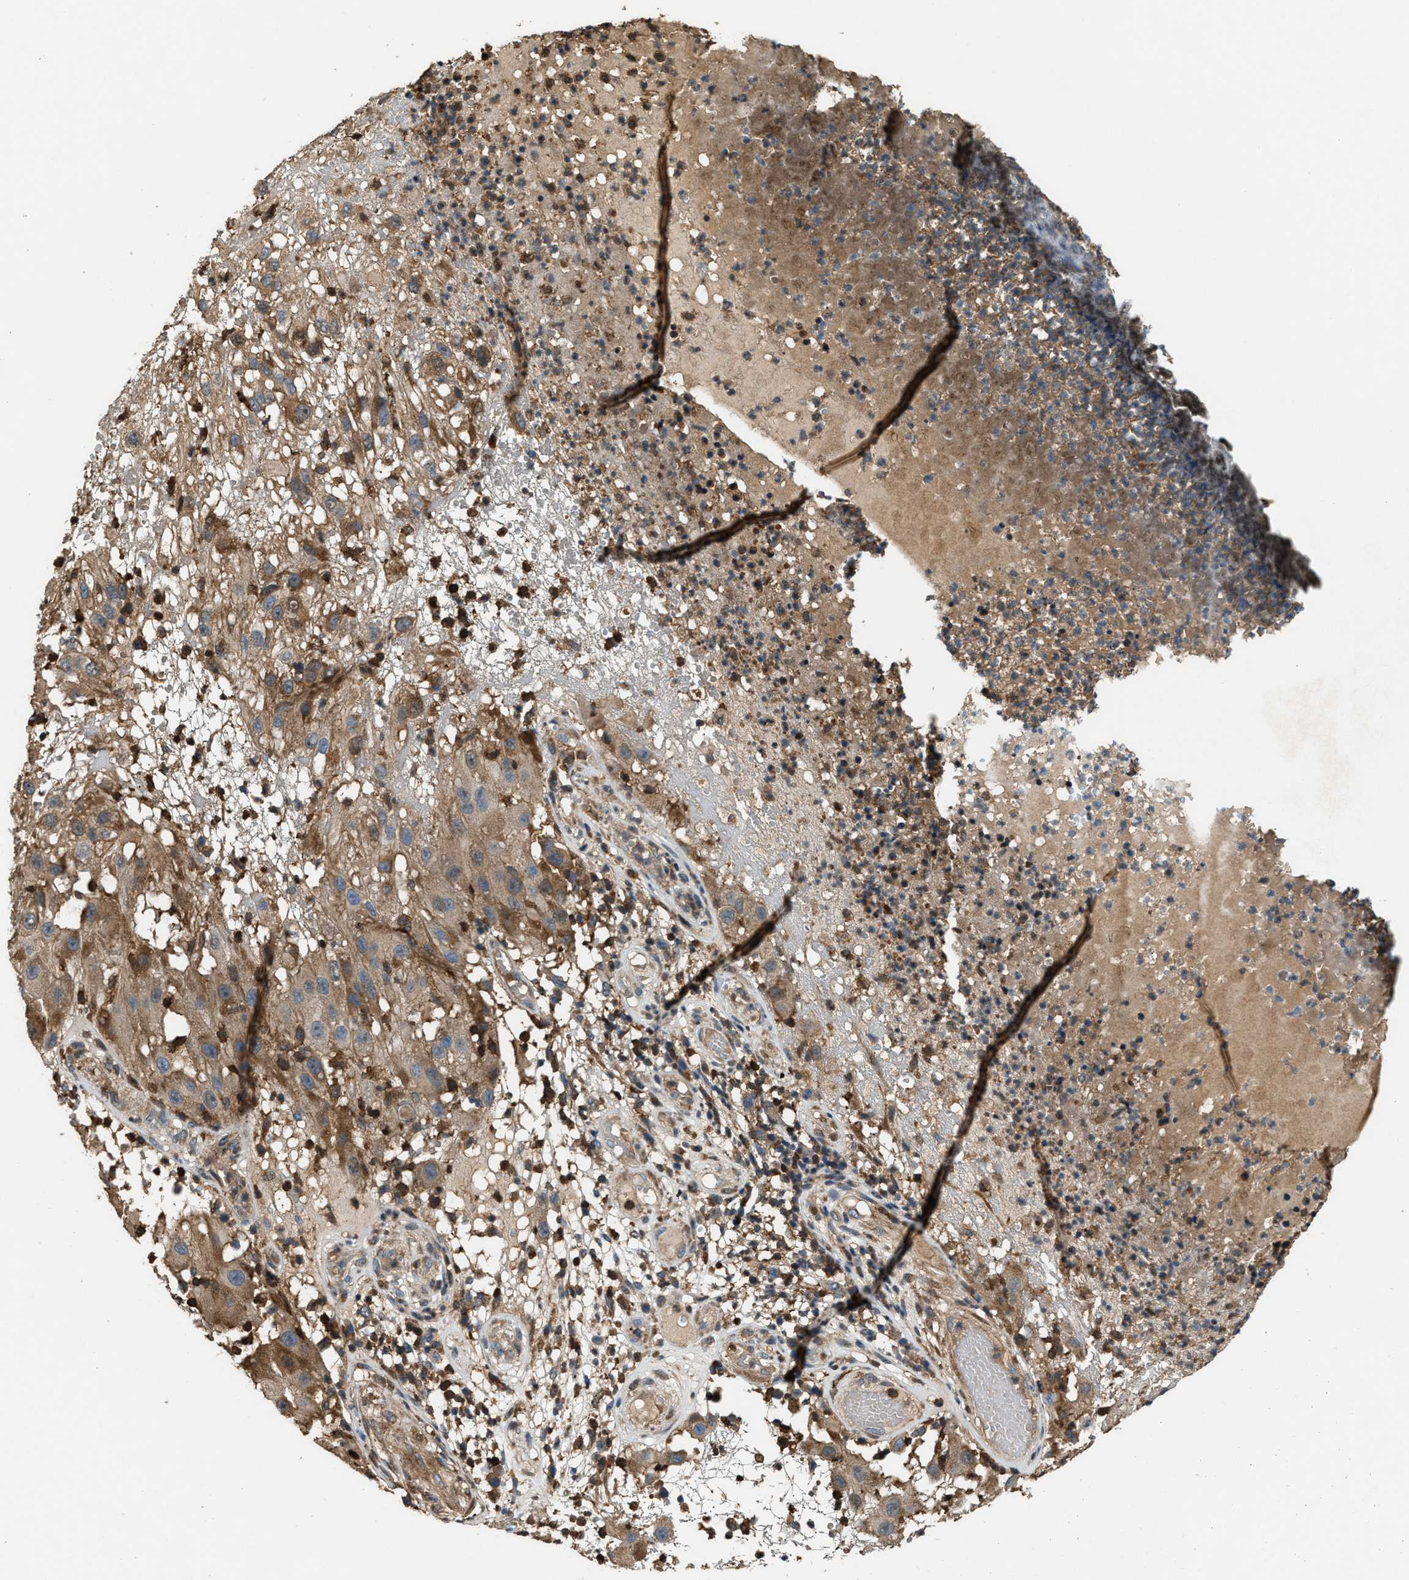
{"staining": {"intensity": "moderate", "quantity": ">75%", "location": "cytoplasmic/membranous"}, "tissue": "melanoma", "cell_type": "Tumor cells", "image_type": "cancer", "snomed": [{"axis": "morphology", "description": "Malignant melanoma, NOS"}, {"axis": "topography", "description": "Skin"}], "caption": "Immunohistochemical staining of malignant melanoma reveals medium levels of moderate cytoplasmic/membranous positivity in about >75% of tumor cells. (IHC, brightfield microscopy, high magnification).", "gene": "SERPINB5", "patient": {"sex": "female", "age": 81}}